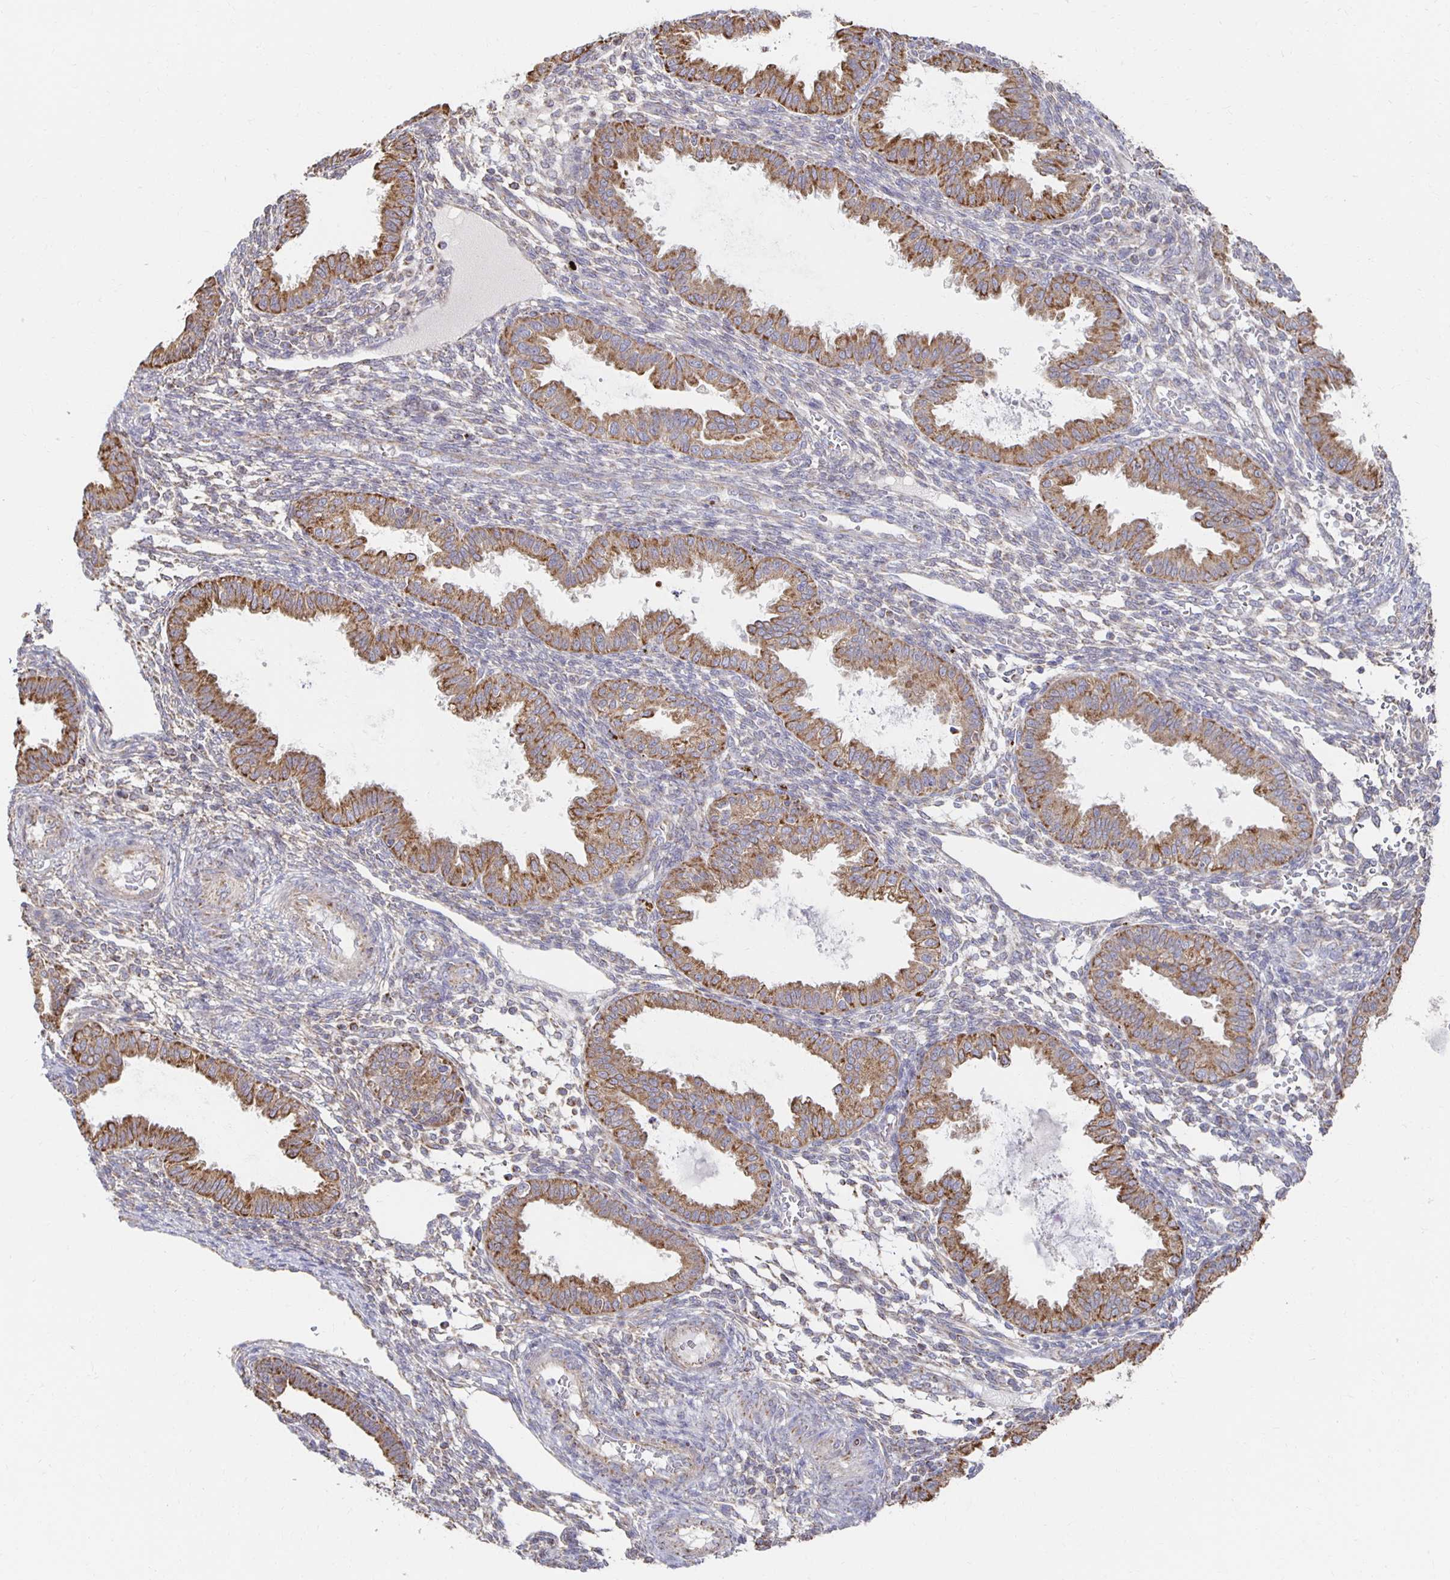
{"staining": {"intensity": "negative", "quantity": "none", "location": "none"}, "tissue": "endometrium", "cell_type": "Cells in endometrial stroma", "image_type": "normal", "snomed": [{"axis": "morphology", "description": "Normal tissue, NOS"}, {"axis": "topography", "description": "Endometrium"}], "caption": "The image shows no significant positivity in cells in endometrial stroma of endometrium.", "gene": "NKX2", "patient": {"sex": "female", "age": 33}}